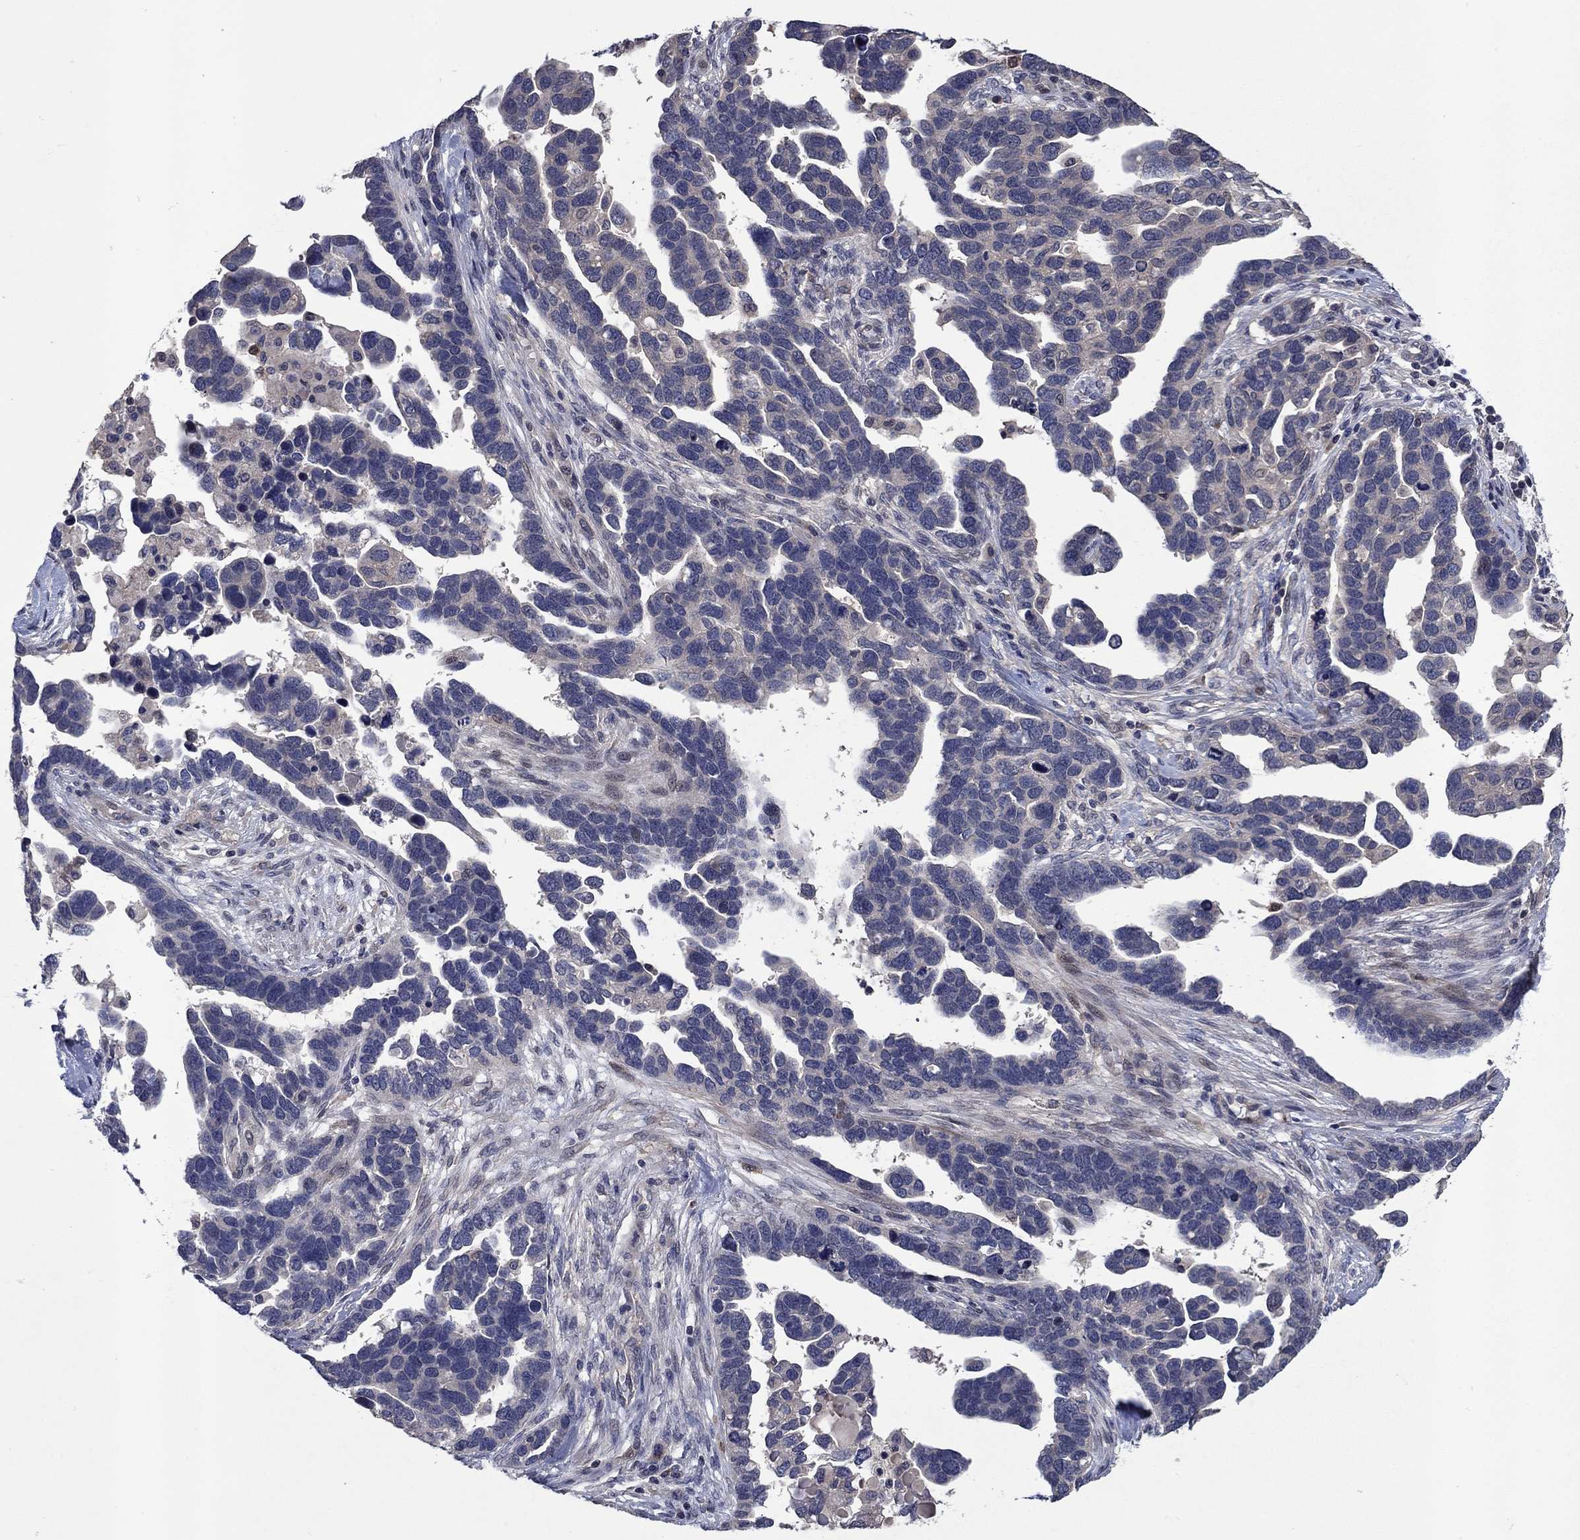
{"staining": {"intensity": "negative", "quantity": "none", "location": "none"}, "tissue": "ovarian cancer", "cell_type": "Tumor cells", "image_type": "cancer", "snomed": [{"axis": "morphology", "description": "Cystadenocarcinoma, serous, NOS"}, {"axis": "topography", "description": "Ovary"}], "caption": "There is no significant expression in tumor cells of ovarian cancer.", "gene": "MSRB1", "patient": {"sex": "female", "age": 54}}